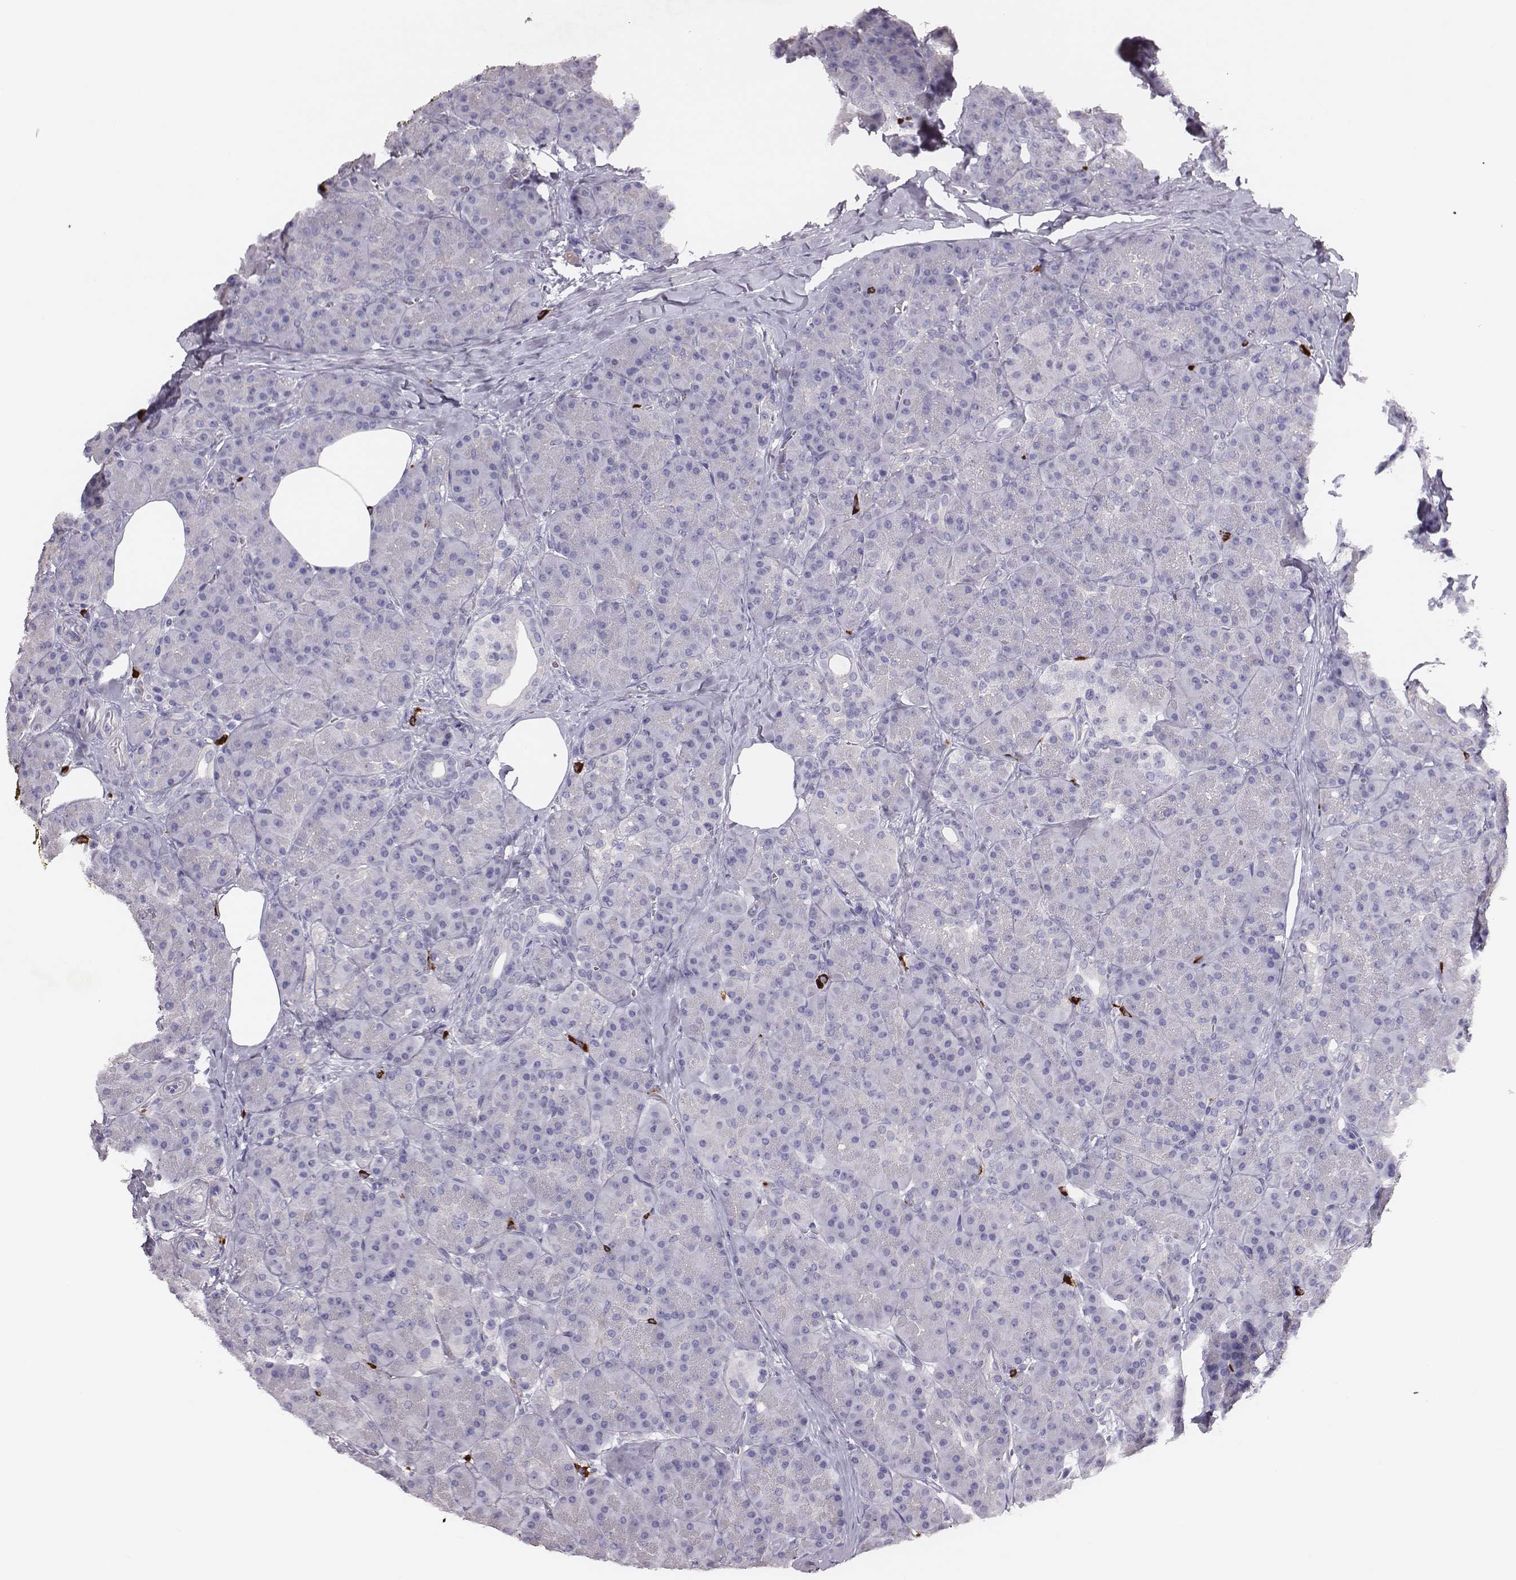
{"staining": {"intensity": "negative", "quantity": "none", "location": "none"}, "tissue": "pancreas", "cell_type": "Exocrine glandular cells", "image_type": "normal", "snomed": [{"axis": "morphology", "description": "Normal tissue, NOS"}, {"axis": "topography", "description": "Pancreas"}], "caption": "An immunohistochemistry image of normal pancreas is shown. There is no staining in exocrine glandular cells of pancreas. Nuclei are stained in blue.", "gene": "P2RY10", "patient": {"sex": "male", "age": 57}}